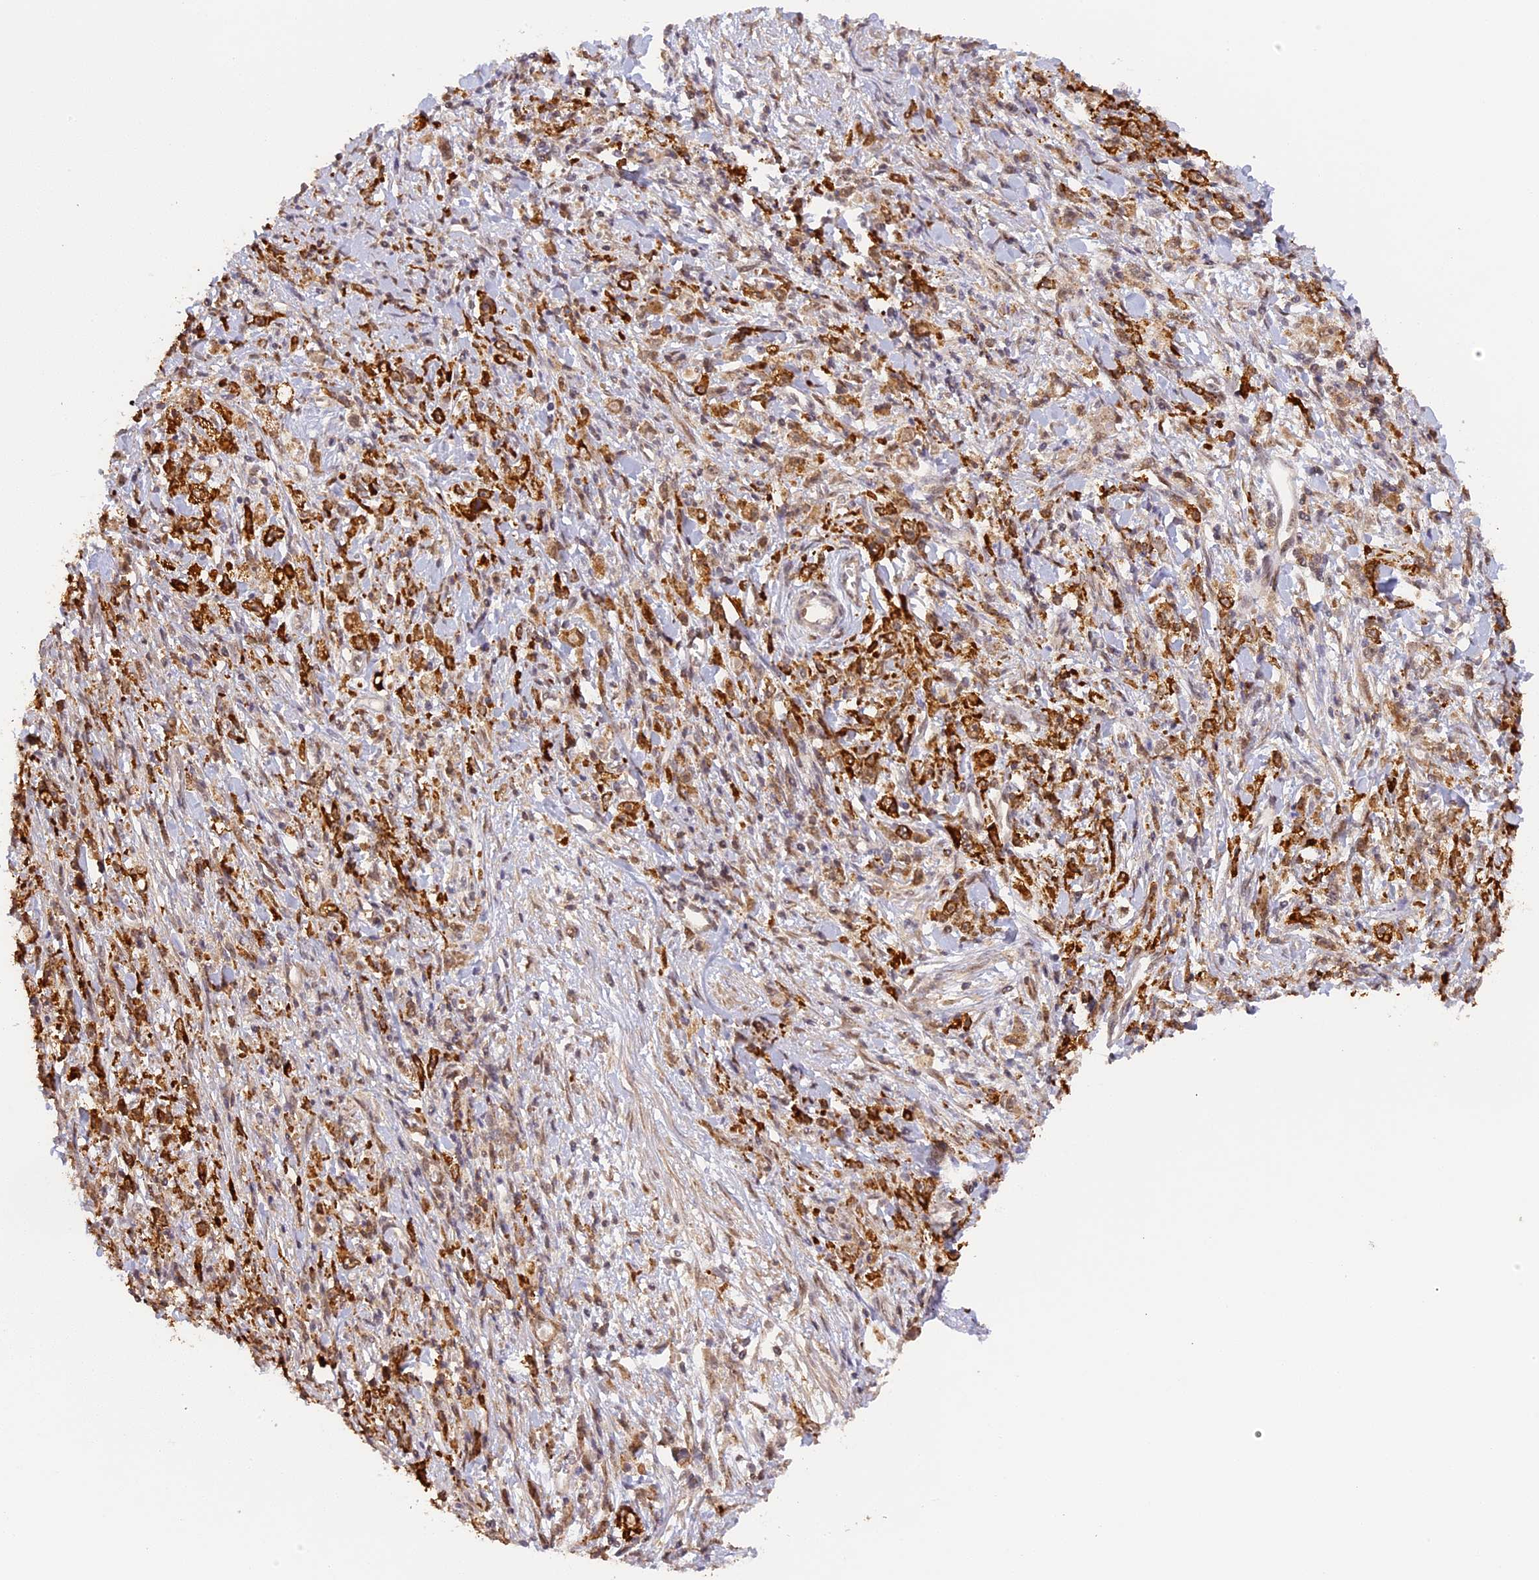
{"staining": {"intensity": "strong", "quantity": "<25%", "location": "cytoplasmic/membranous"}, "tissue": "stomach cancer", "cell_type": "Tumor cells", "image_type": "cancer", "snomed": [{"axis": "morphology", "description": "Adenocarcinoma, NOS"}, {"axis": "topography", "description": "Stomach"}], "caption": "IHC of human stomach cancer (adenocarcinoma) displays medium levels of strong cytoplasmic/membranous staining in approximately <25% of tumor cells. (DAB IHC with brightfield microscopy, high magnification).", "gene": "MYBL2", "patient": {"sex": "female", "age": 59}}